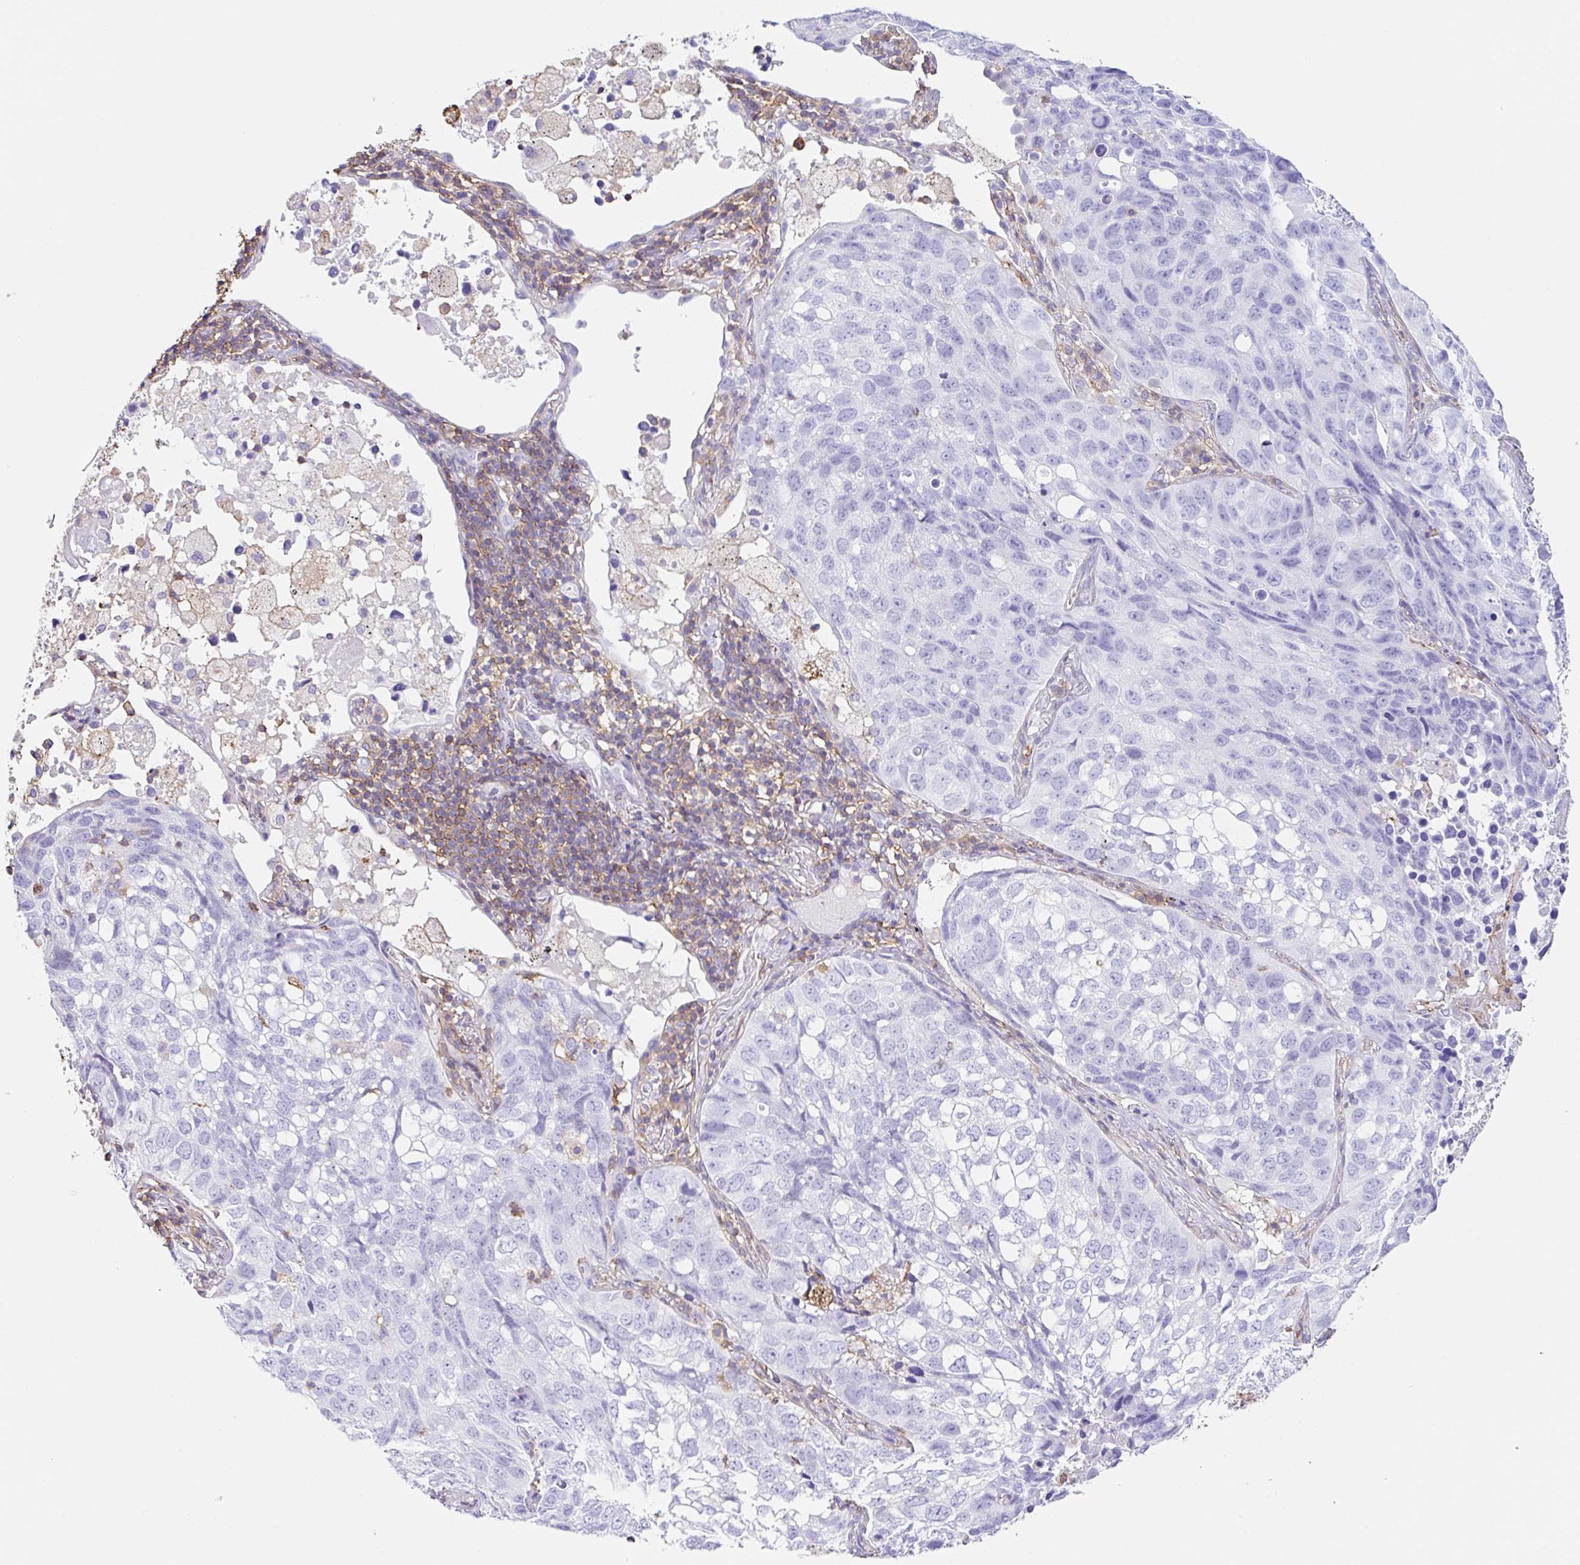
{"staining": {"intensity": "negative", "quantity": "none", "location": "none"}, "tissue": "lung cancer", "cell_type": "Tumor cells", "image_type": "cancer", "snomed": [{"axis": "morphology", "description": "Squamous cell carcinoma, NOS"}, {"axis": "topography", "description": "Lung"}], "caption": "An image of human lung cancer is negative for staining in tumor cells.", "gene": "MTTP", "patient": {"sex": "male", "age": 60}}